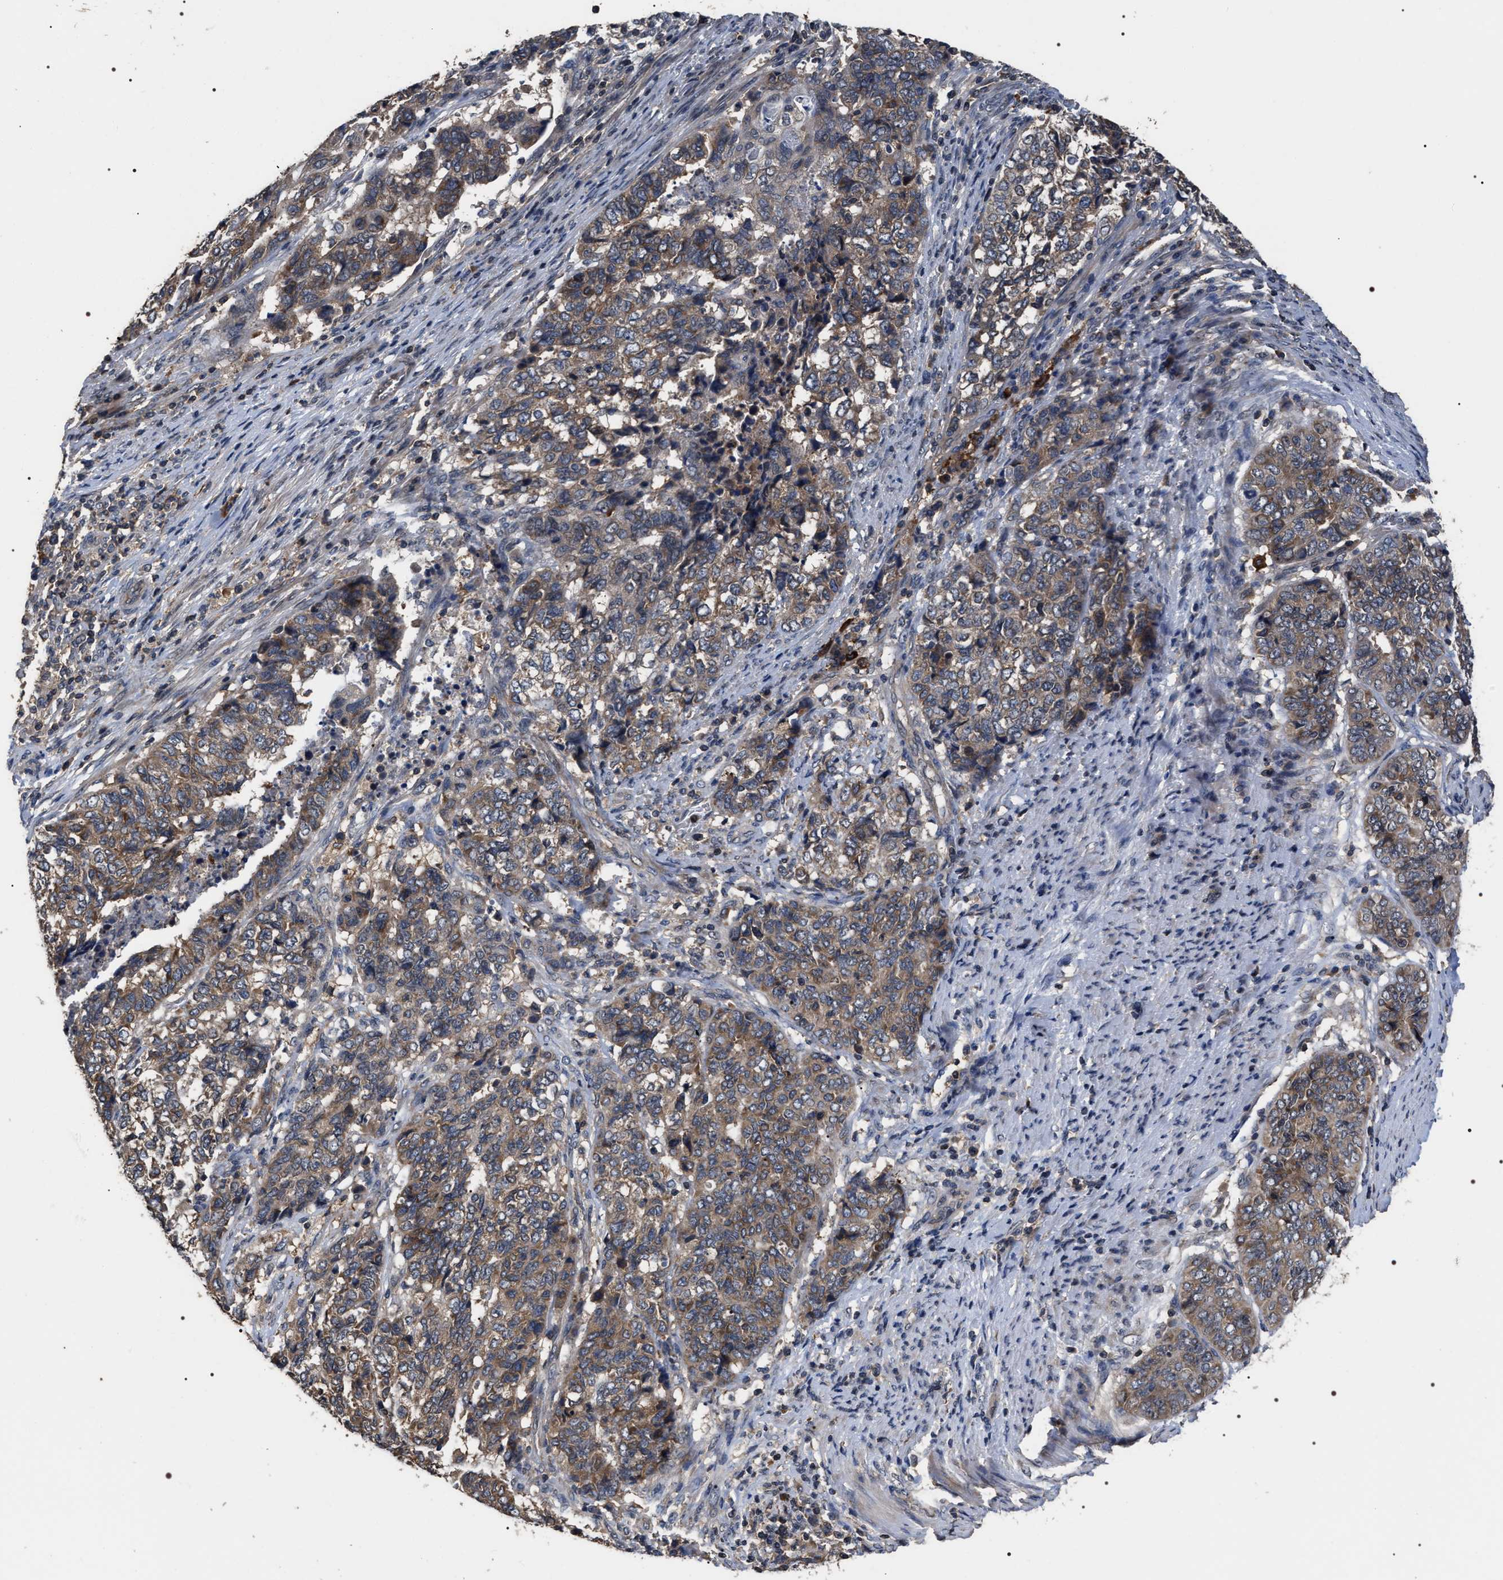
{"staining": {"intensity": "moderate", "quantity": ">75%", "location": "cytoplasmic/membranous"}, "tissue": "endometrial cancer", "cell_type": "Tumor cells", "image_type": "cancer", "snomed": [{"axis": "morphology", "description": "Adenocarcinoma, NOS"}, {"axis": "topography", "description": "Endometrium"}], "caption": "Protein staining of adenocarcinoma (endometrial) tissue displays moderate cytoplasmic/membranous staining in about >75% of tumor cells. Nuclei are stained in blue.", "gene": "UPF3A", "patient": {"sex": "female", "age": 80}}